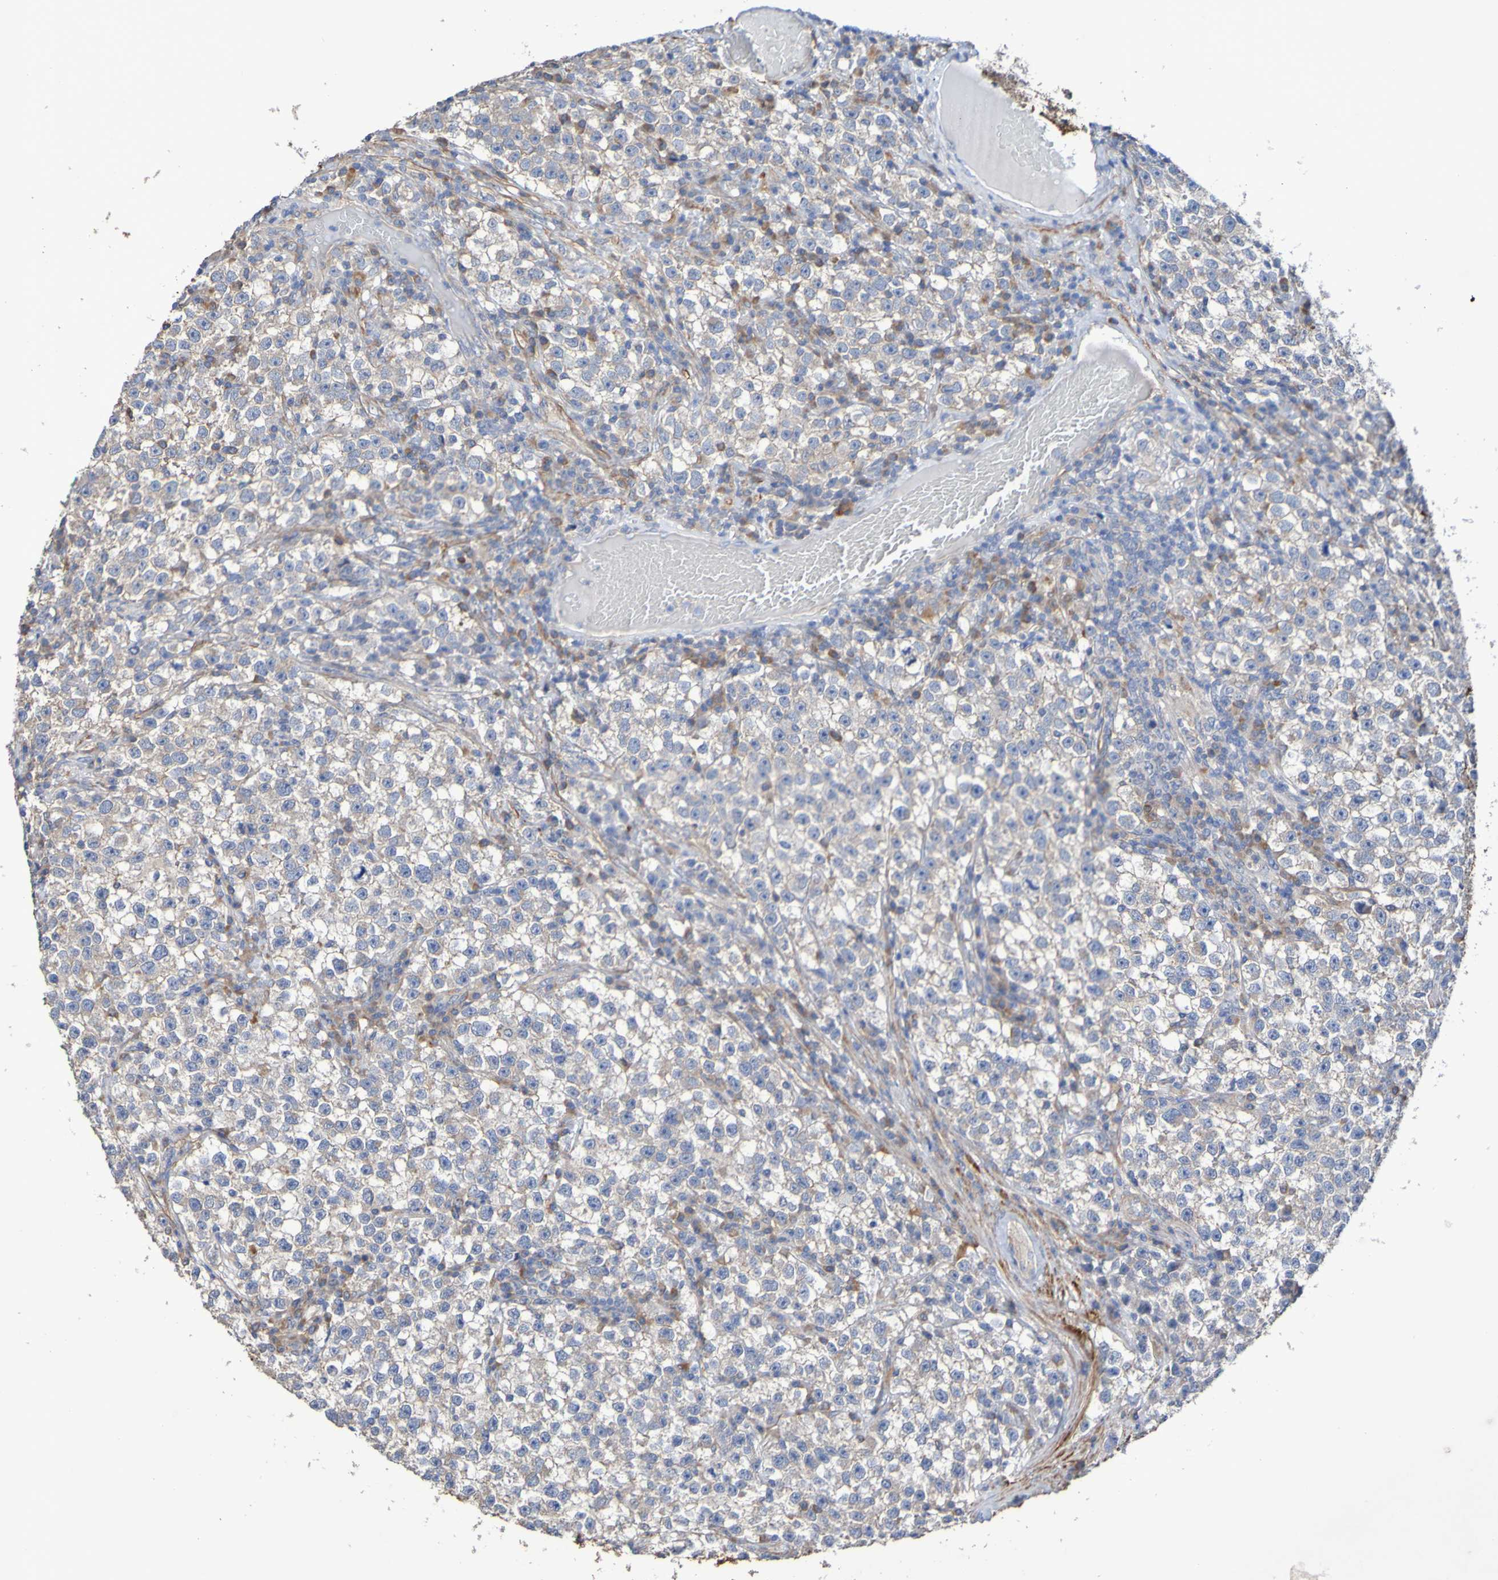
{"staining": {"intensity": "weak", "quantity": "25%-75%", "location": "cytoplasmic/membranous"}, "tissue": "testis cancer", "cell_type": "Tumor cells", "image_type": "cancer", "snomed": [{"axis": "morphology", "description": "Seminoma, NOS"}, {"axis": "topography", "description": "Testis"}], "caption": "Brown immunohistochemical staining in testis cancer (seminoma) reveals weak cytoplasmic/membranous expression in about 25%-75% of tumor cells.", "gene": "SRPRB", "patient": {"sex": "male", "age": 22}}